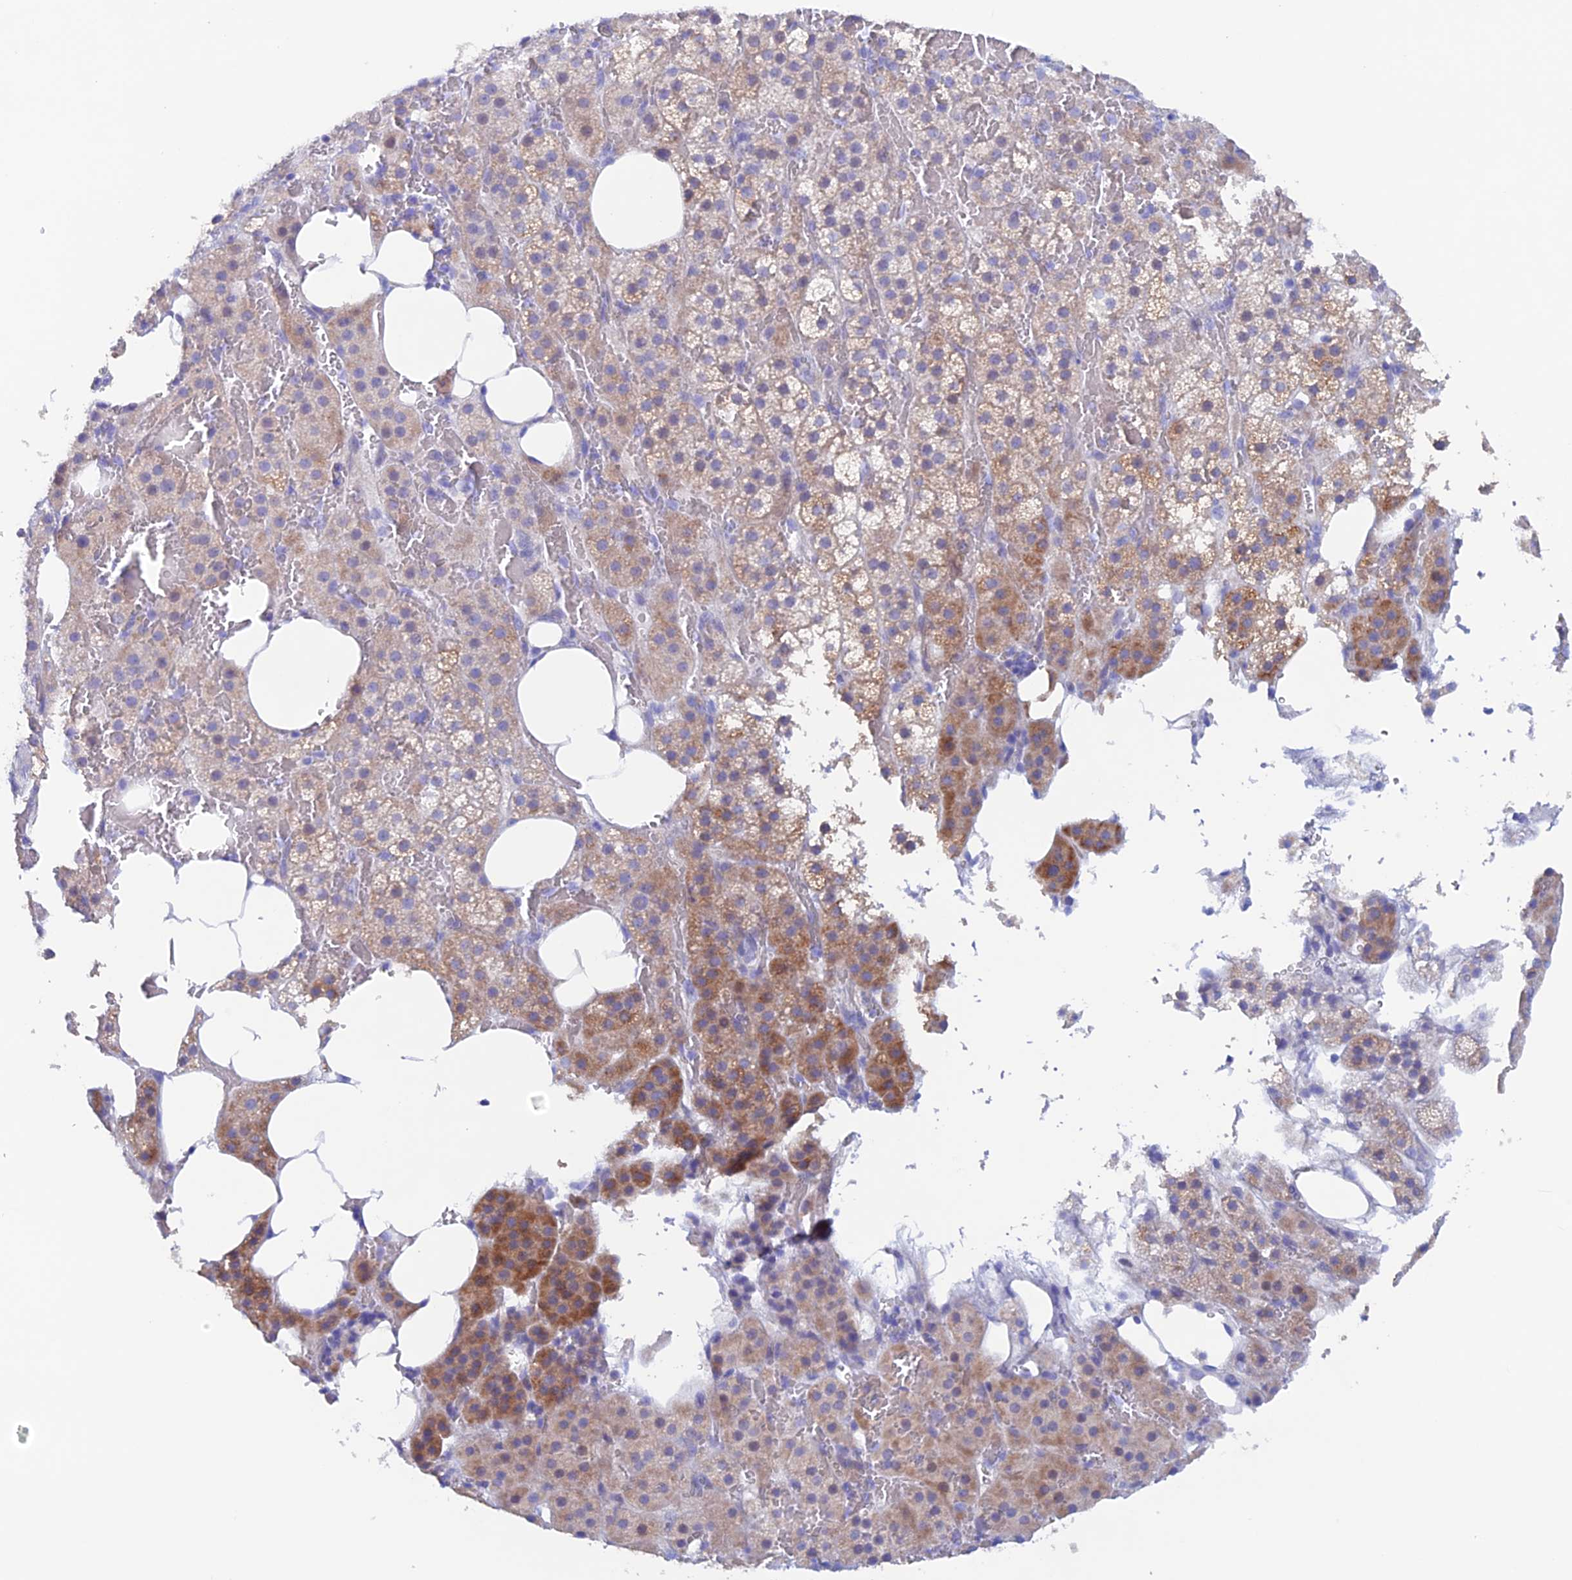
{"staining": {"intensity": "moderate", "quantity": "25%-75%", "location": "cytoplasmic/membranous"}, "tissue": "adrenal gland", "cell_type": "Glandular cells", "image_type": "normal", "snomed": [{"axis": "morphology", "description": "Normal tissue, NOS"}, {"axis": "topography", "description": "Adrenal gland"}], "caption": "This histopathology image exhibits benign adrenal gland stained with immunohistochemistry (IHC) to label a protein in brown. The cytoplasmic/membranous of glandular cells show moderate positivity for the protein. Nuclei are counter-stained blue.", "gene": "PSMC3IP", "patient": {"sex": "female", "age": 59}}